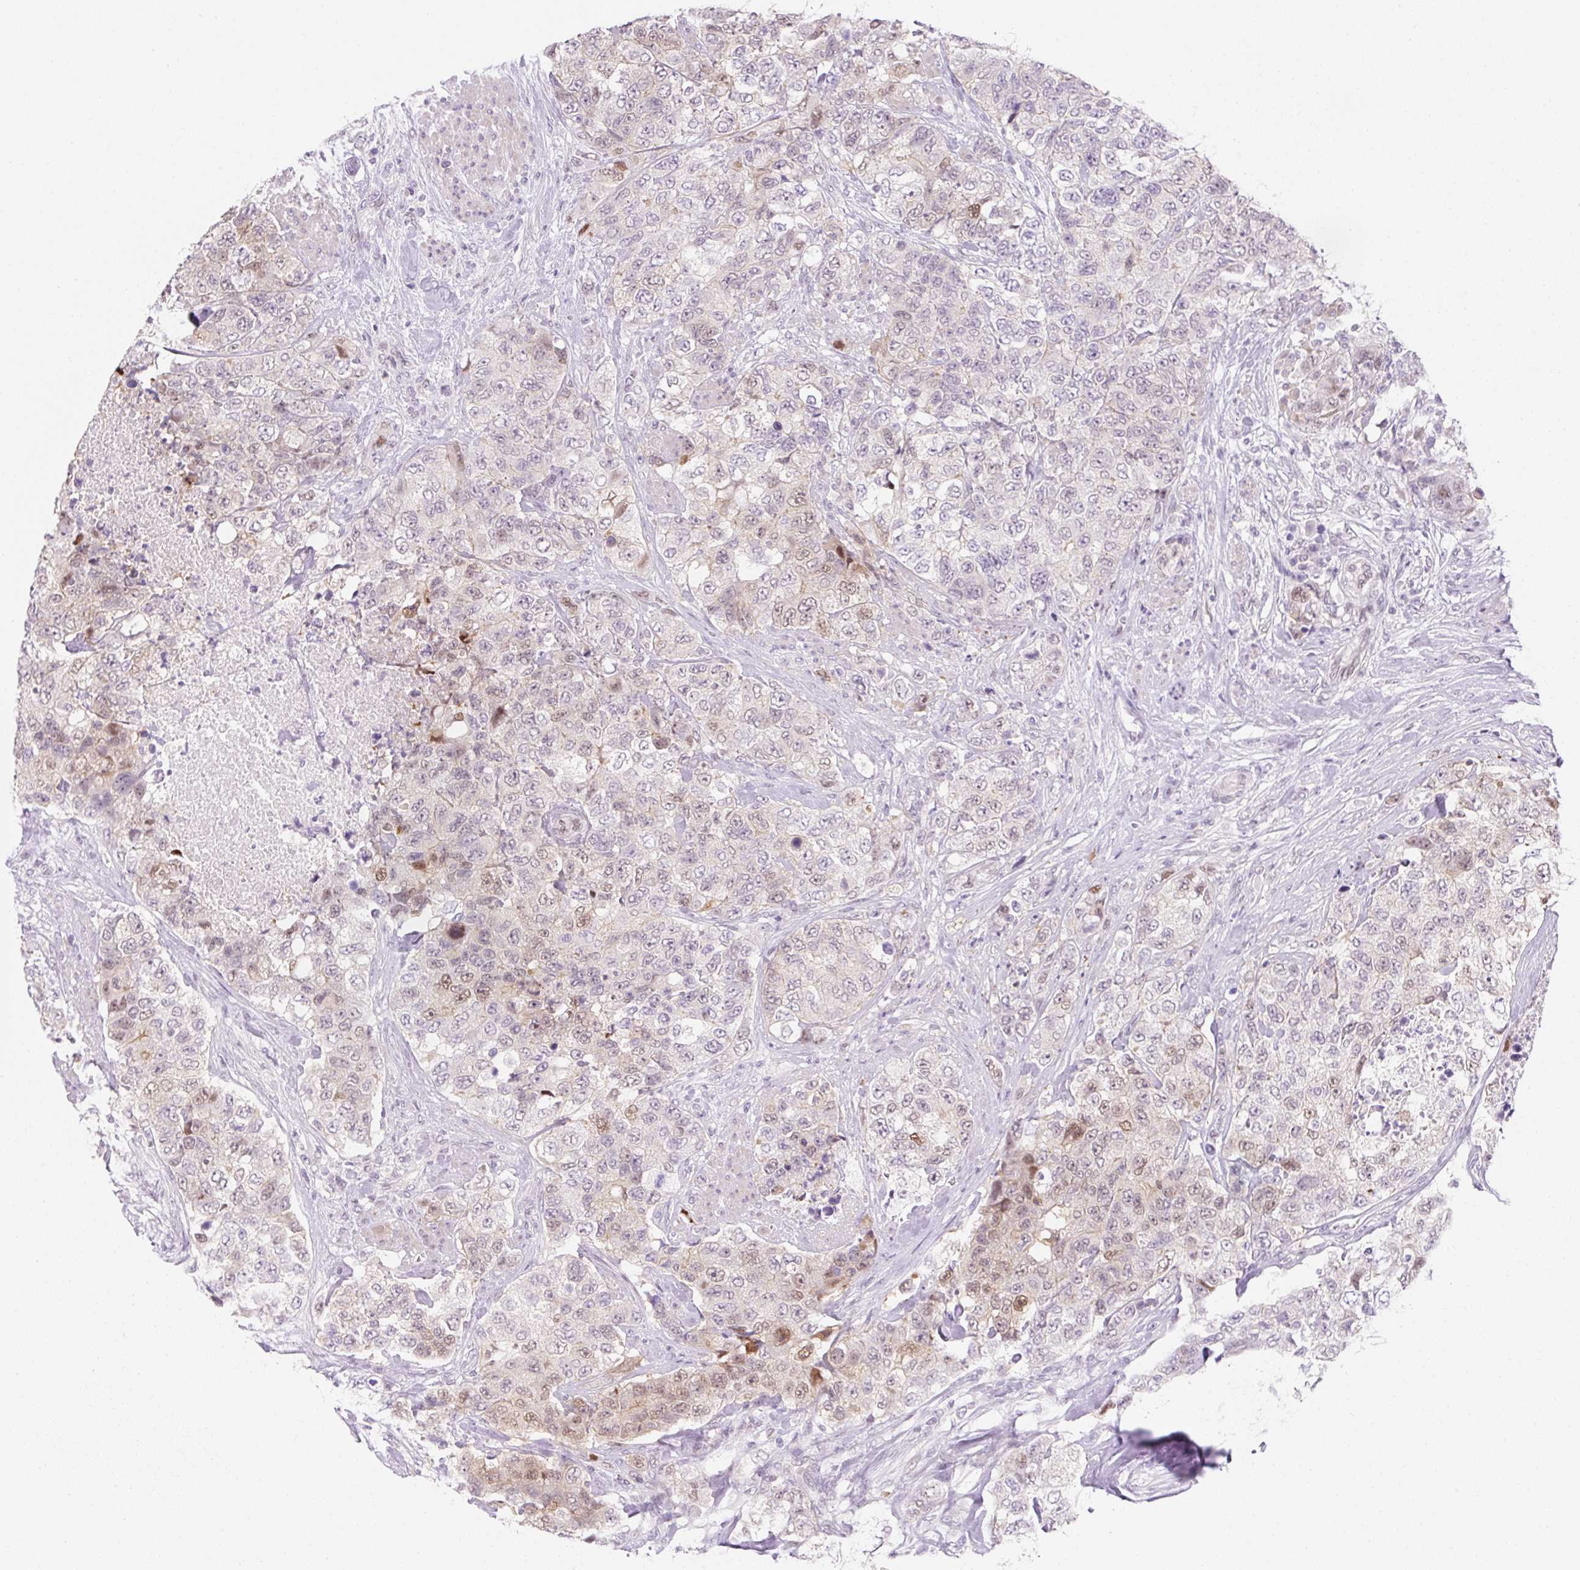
{"staining": {"intensity": "weak", "quantity": "25%-75%", "location": "nuclear"}, "tissue": "urothelial cancer", "cell_type": "Tumor cells", "image_type": "cancer", "snomed": [{"axis": "morphology", "description": "Urothelial carcinoma, High grade"}, {"axis": "topography", "description": "Urinary bladder"}], "caption": "Protein expression analysis of urothelial cancer demonstrates weak nuclear staining in approximately 25%-75% of tumor cells.", "gene": "SYNE3", "patient": {"sex": "female", "age": 78}}